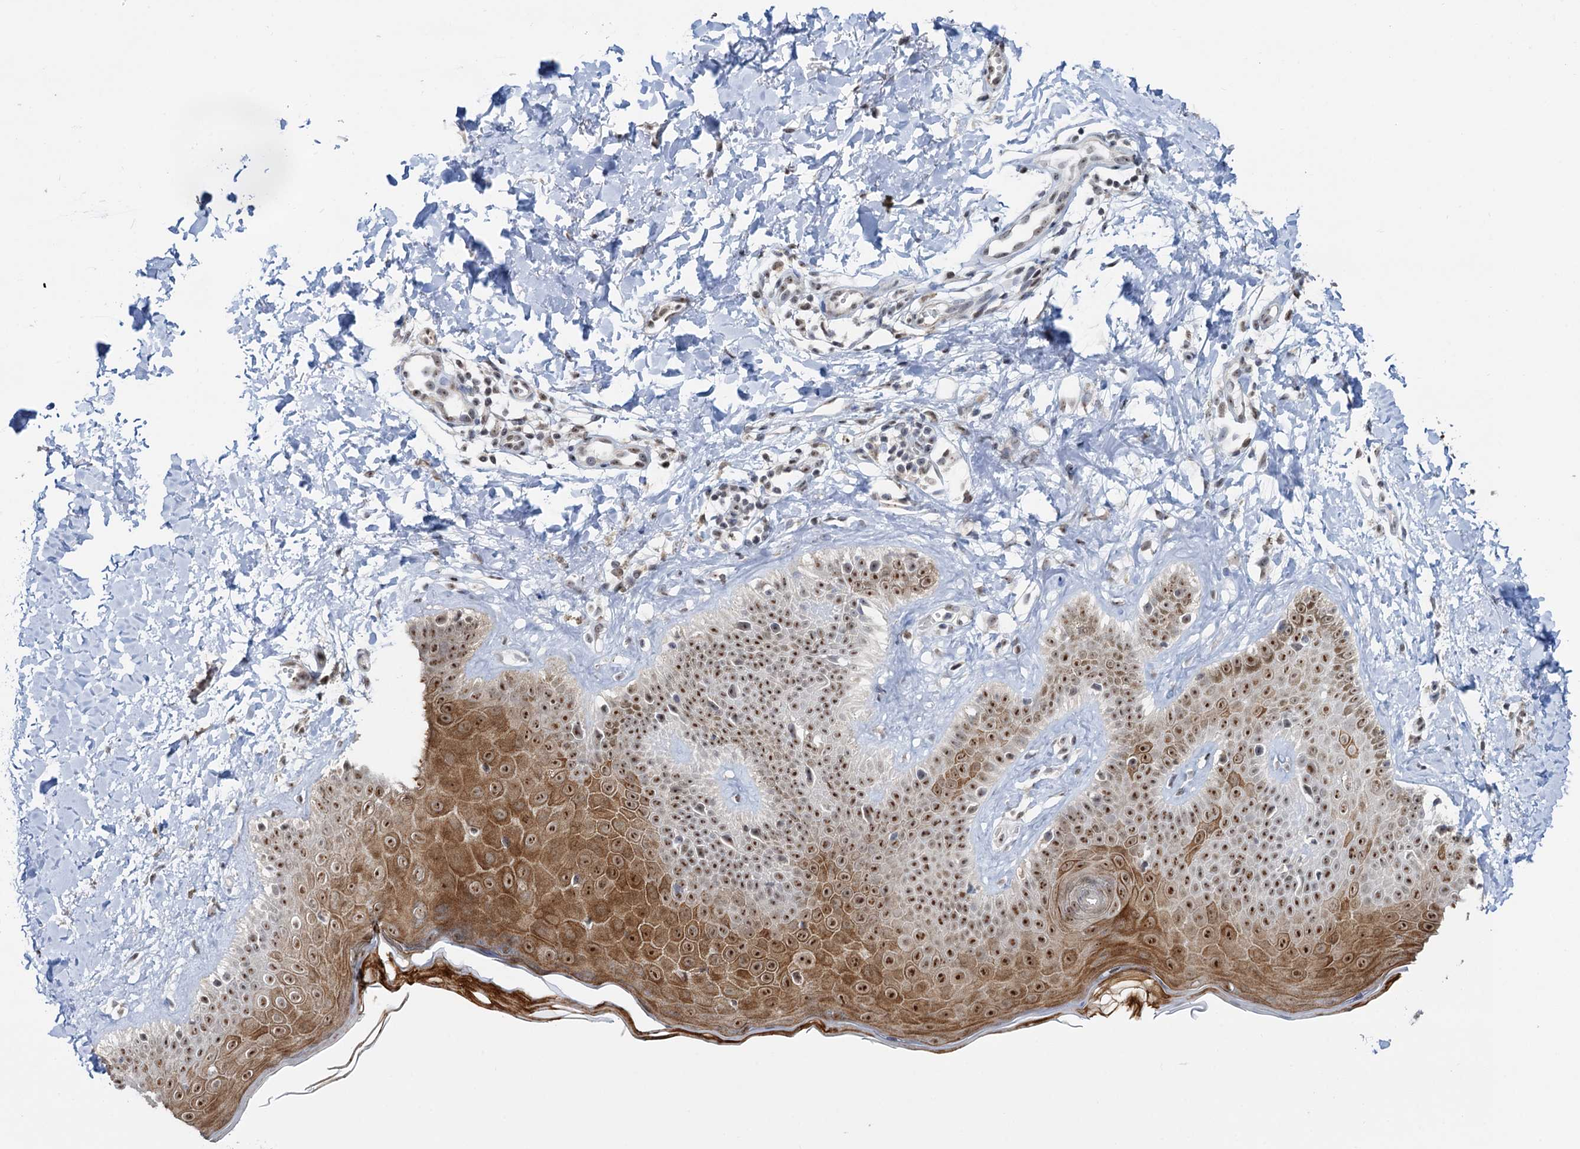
{"staining": {"intensity": "moderate", "quantity": ">75%", "location": "nuclear"}, "tissue": "skin", "cell_type": "Fibroblasts", "image_type": "normal", "snomed": [{"axis": "morphology", "description": "Normal tissue, NOS"}, {"axis": "topography", "description": "Skin"}], "caption": "Immunohistochemistry (IHC) photomicrograph of benign skin: skin stained using immunohistochemistry displays medium levels of moderate protein expression localized specifically in the nuclear of fibroblasts, appearing as a nuclear brown color.", "gene": "NAT10", "patient": {"sex": "male", "age": 52}}